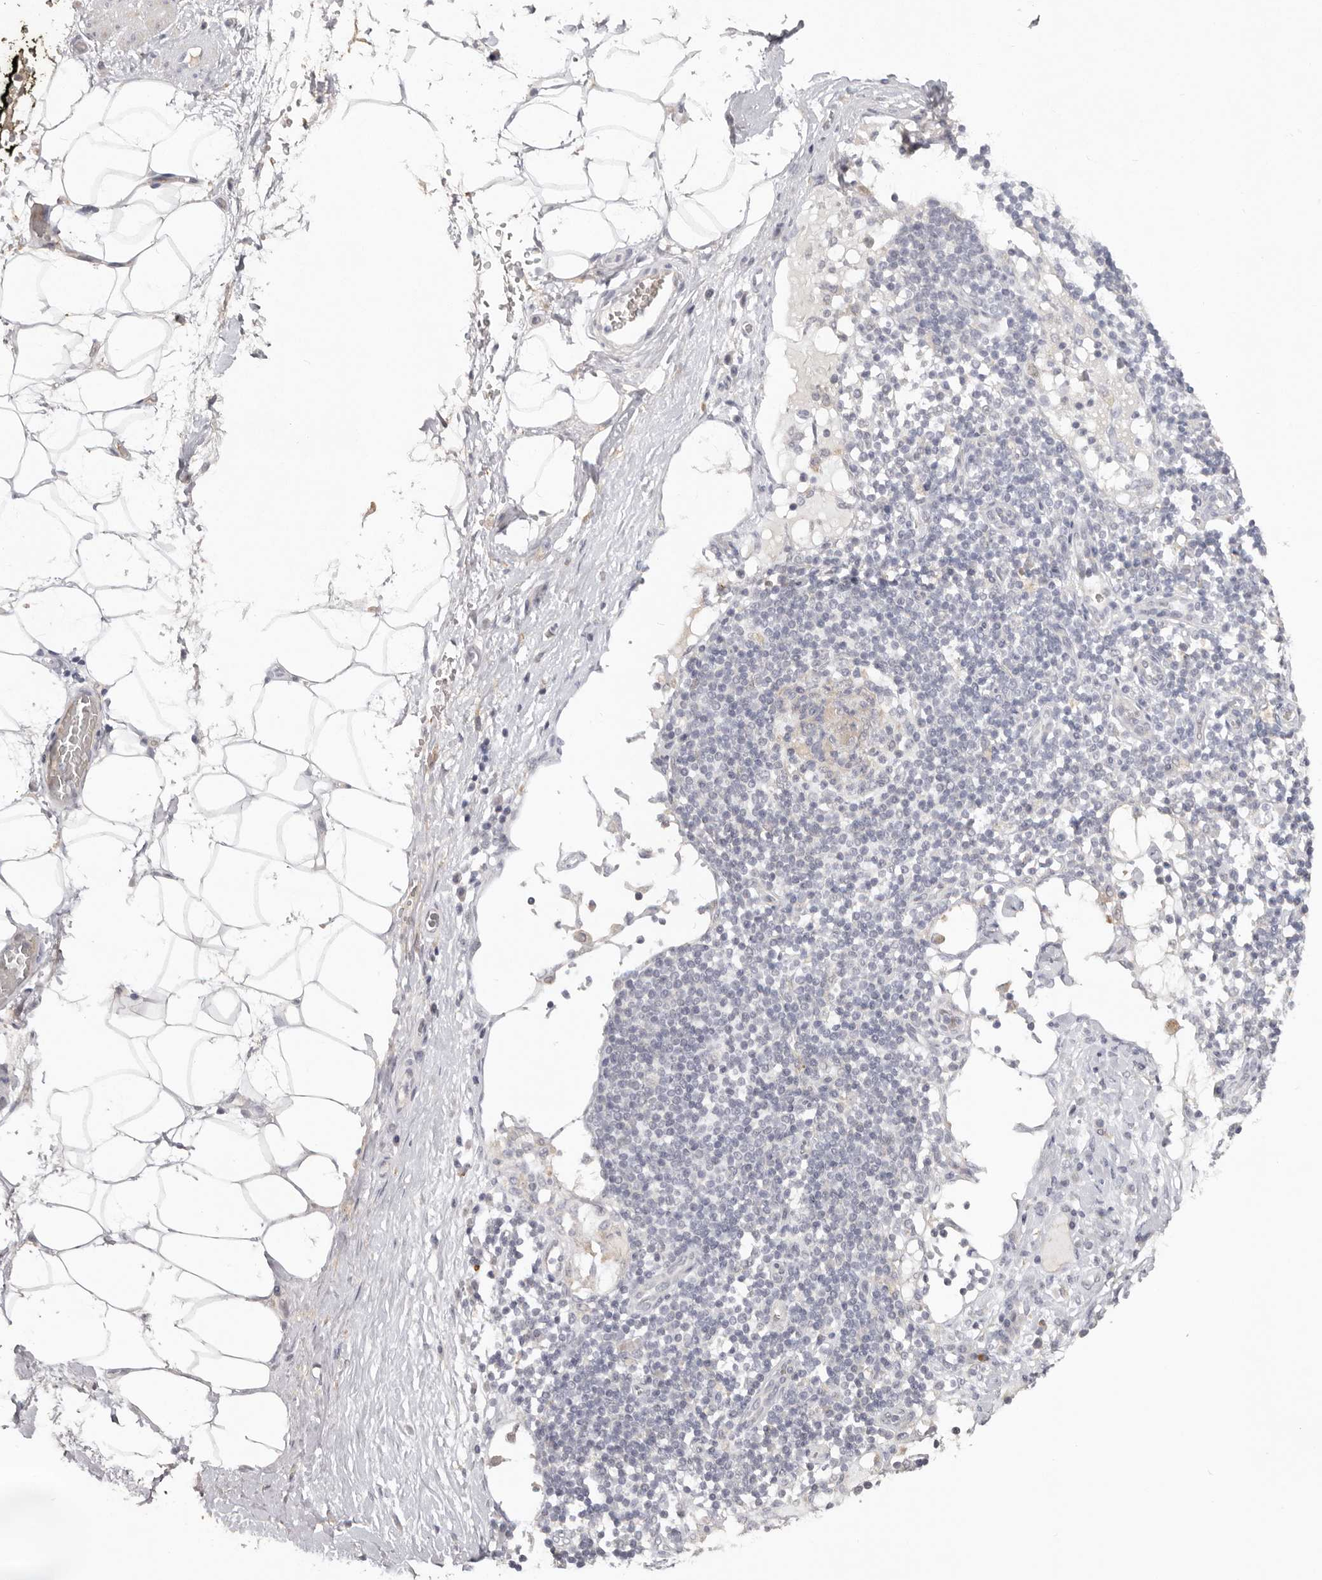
{"staining": {"intensity": "negative", "quantity": "none", "location": "none"}, "tissue": "adipose tissue", "cell_type": "Adipocytes", "image_type": "normal", "snomed": [{"axis": "morphology", "description": "Normal tissue, NOS"}, {"axis": "morphology", "description": "Adenocarcinoma, NOS"}, {"axis": "topography", "description": "Pancreas"}, {"axis": "topography", "description": "Peripheral nerve tissue"}], "caption": "A histopathology image of adipose tissue stained for a protein reveals no brown staining in adipocytes. (DAB immunohistochemistry (IHC) with hematoxylin counter stain).", "gene": "TNR", "patient": {"sex": "male", "age": 59}}